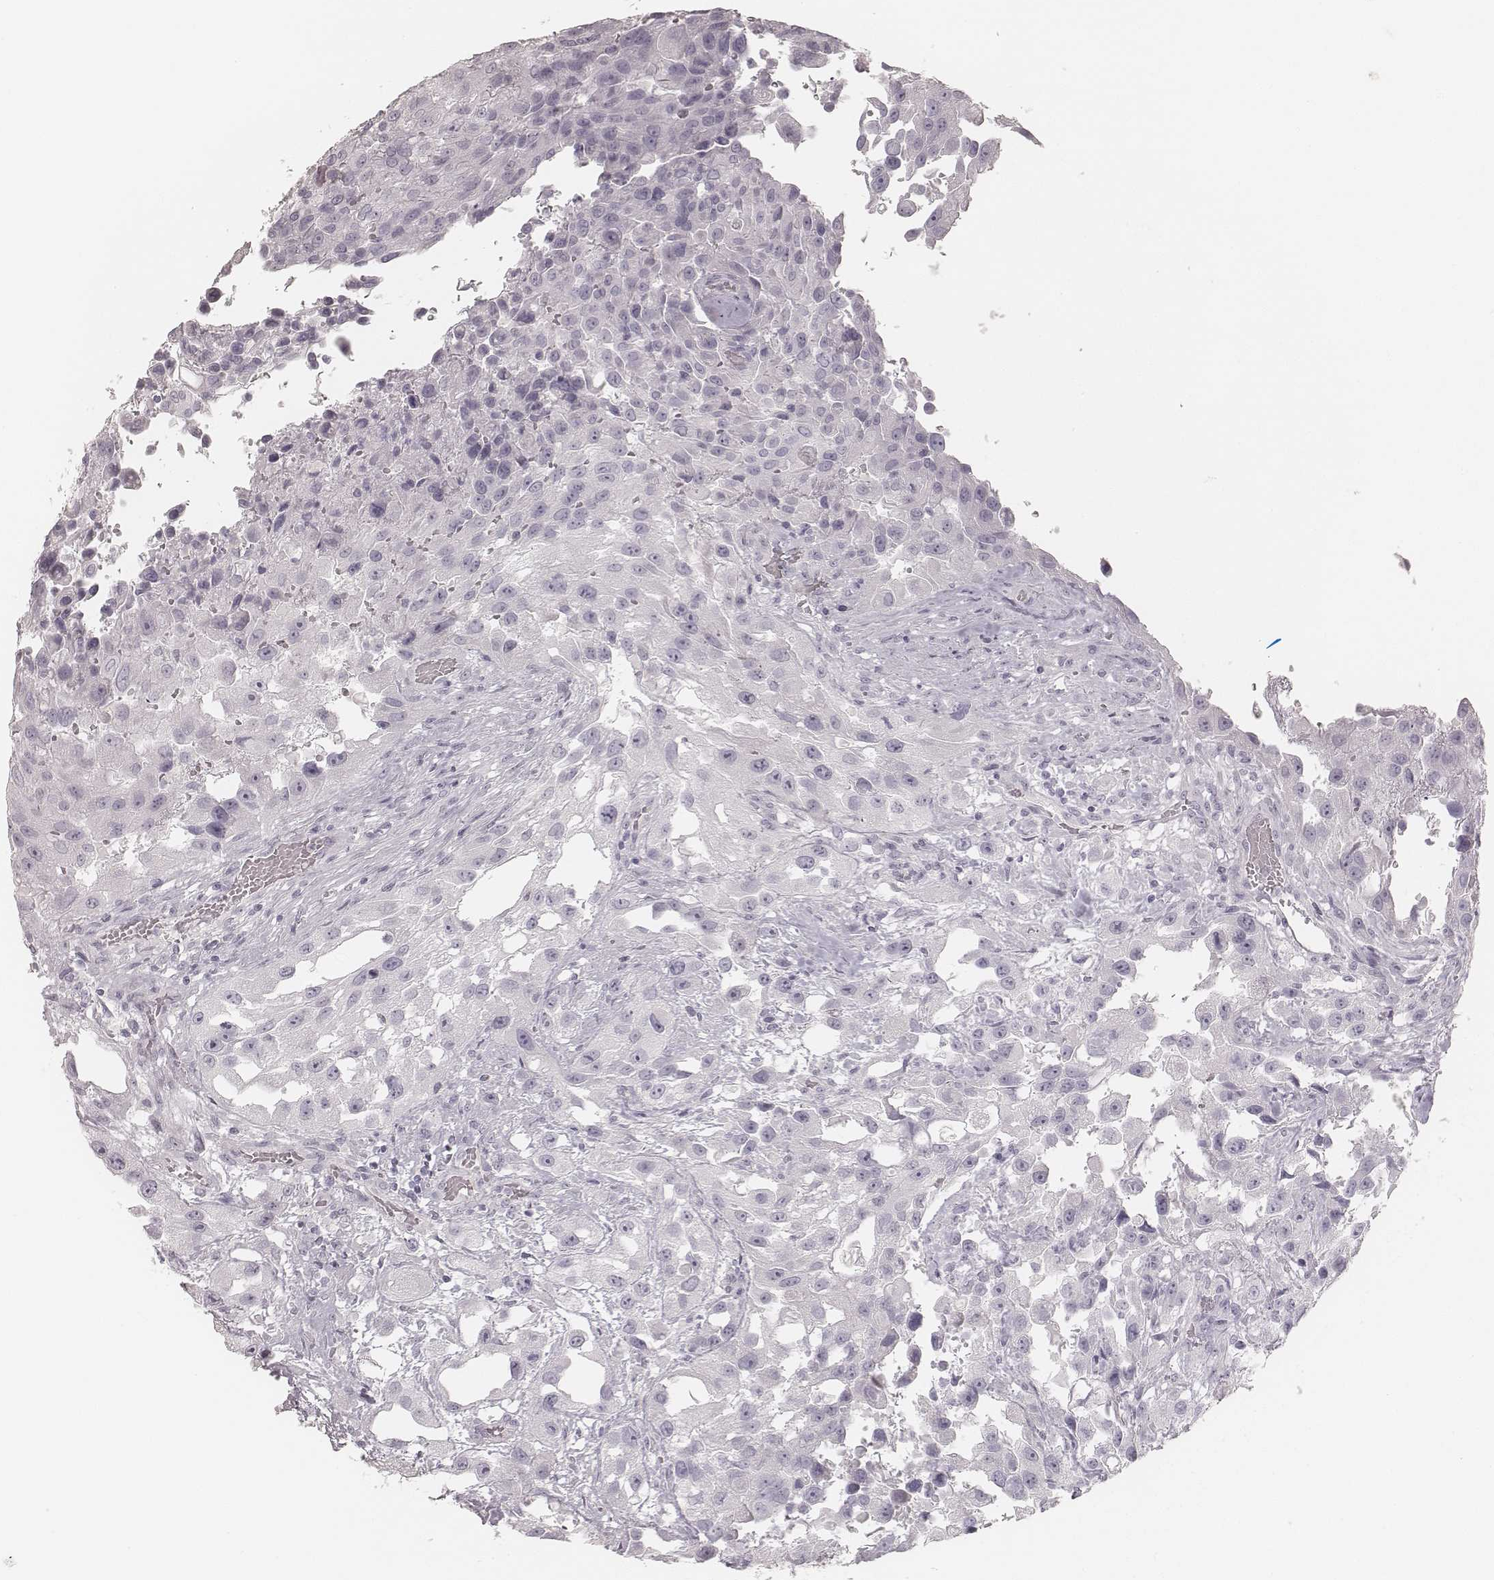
{"staining": {"intensity": "negative", "quantity": "none", "location": "none"}, "tissue": "urothelial cancer", "cell_type": "Tumor cells", "image_type": "cancer", "snomed": [{"axis": "morphology", "description": "Urothelial carcinoma, High grade"}, {"axis": "topography", "description": "Urinary bladder"}], "caption": "Urothelial cancer stained for a protein using IHC displays no positivity tumor cells.", "gene": "KRT72", "patient": {"sex": "male", "age": 79}}